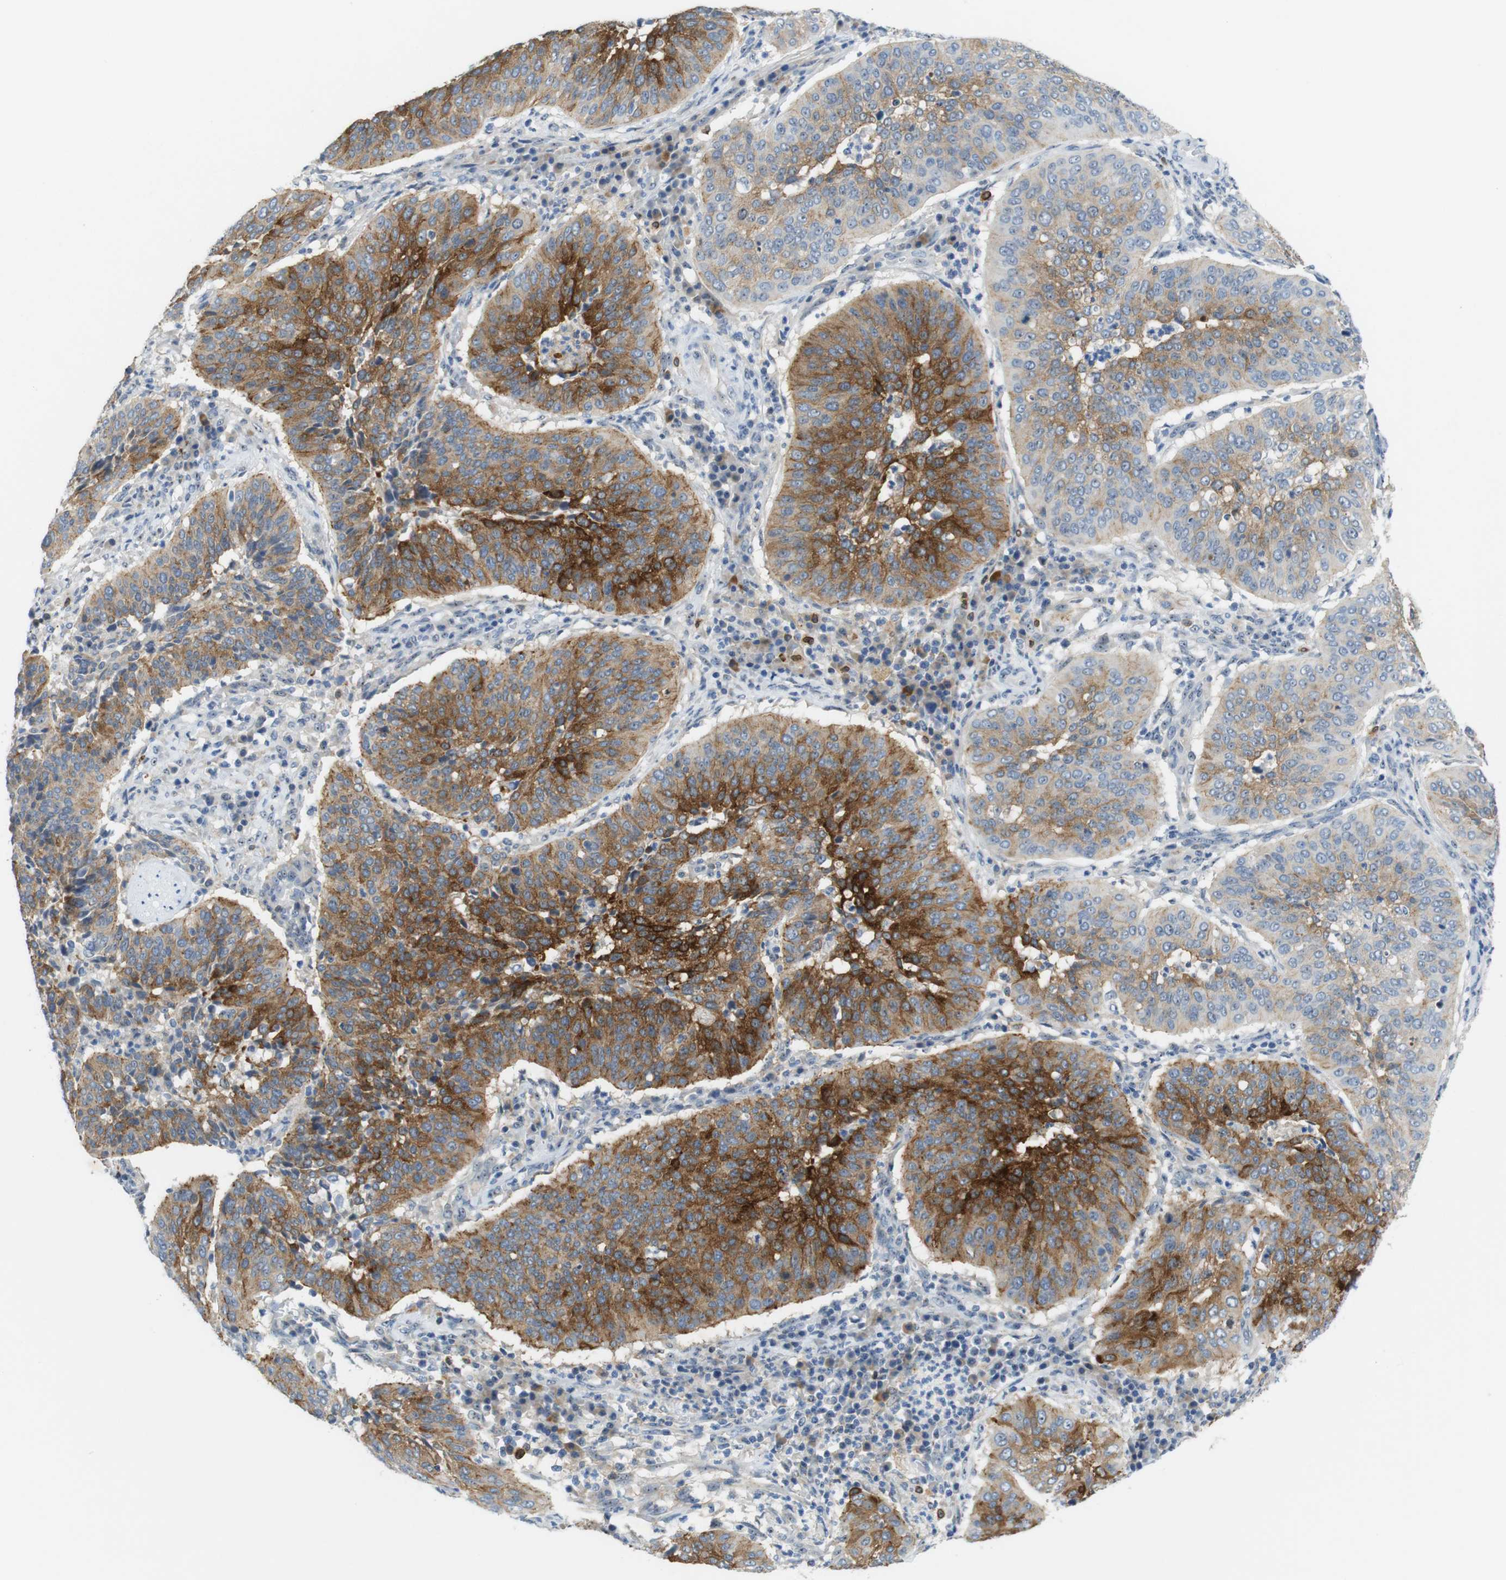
{"staining": {"intensity": "moderate", "quantity": "25%-75%", "location": "cytoplasmic/membranous"}, "tissue": "cervical cancer", "cell_type": "Tumor cells", "image_type": "cancer", "snomed": [{"axis": "morphology", "description": "Normal tissue, NOS"}, {"axis": "morphology", "description": "Squamous cell carcinoma, NOS"}, {"axis": "topography", "description": "Cervix"}], "caption": "Squamous cell carcinoma (cervical) tissue reveals moderate cytoplasmic/membranous expression in approximately 25%-75% of tumor cells", "gene": "TJP3", "patient": {"sex": "female", "age": 39}}